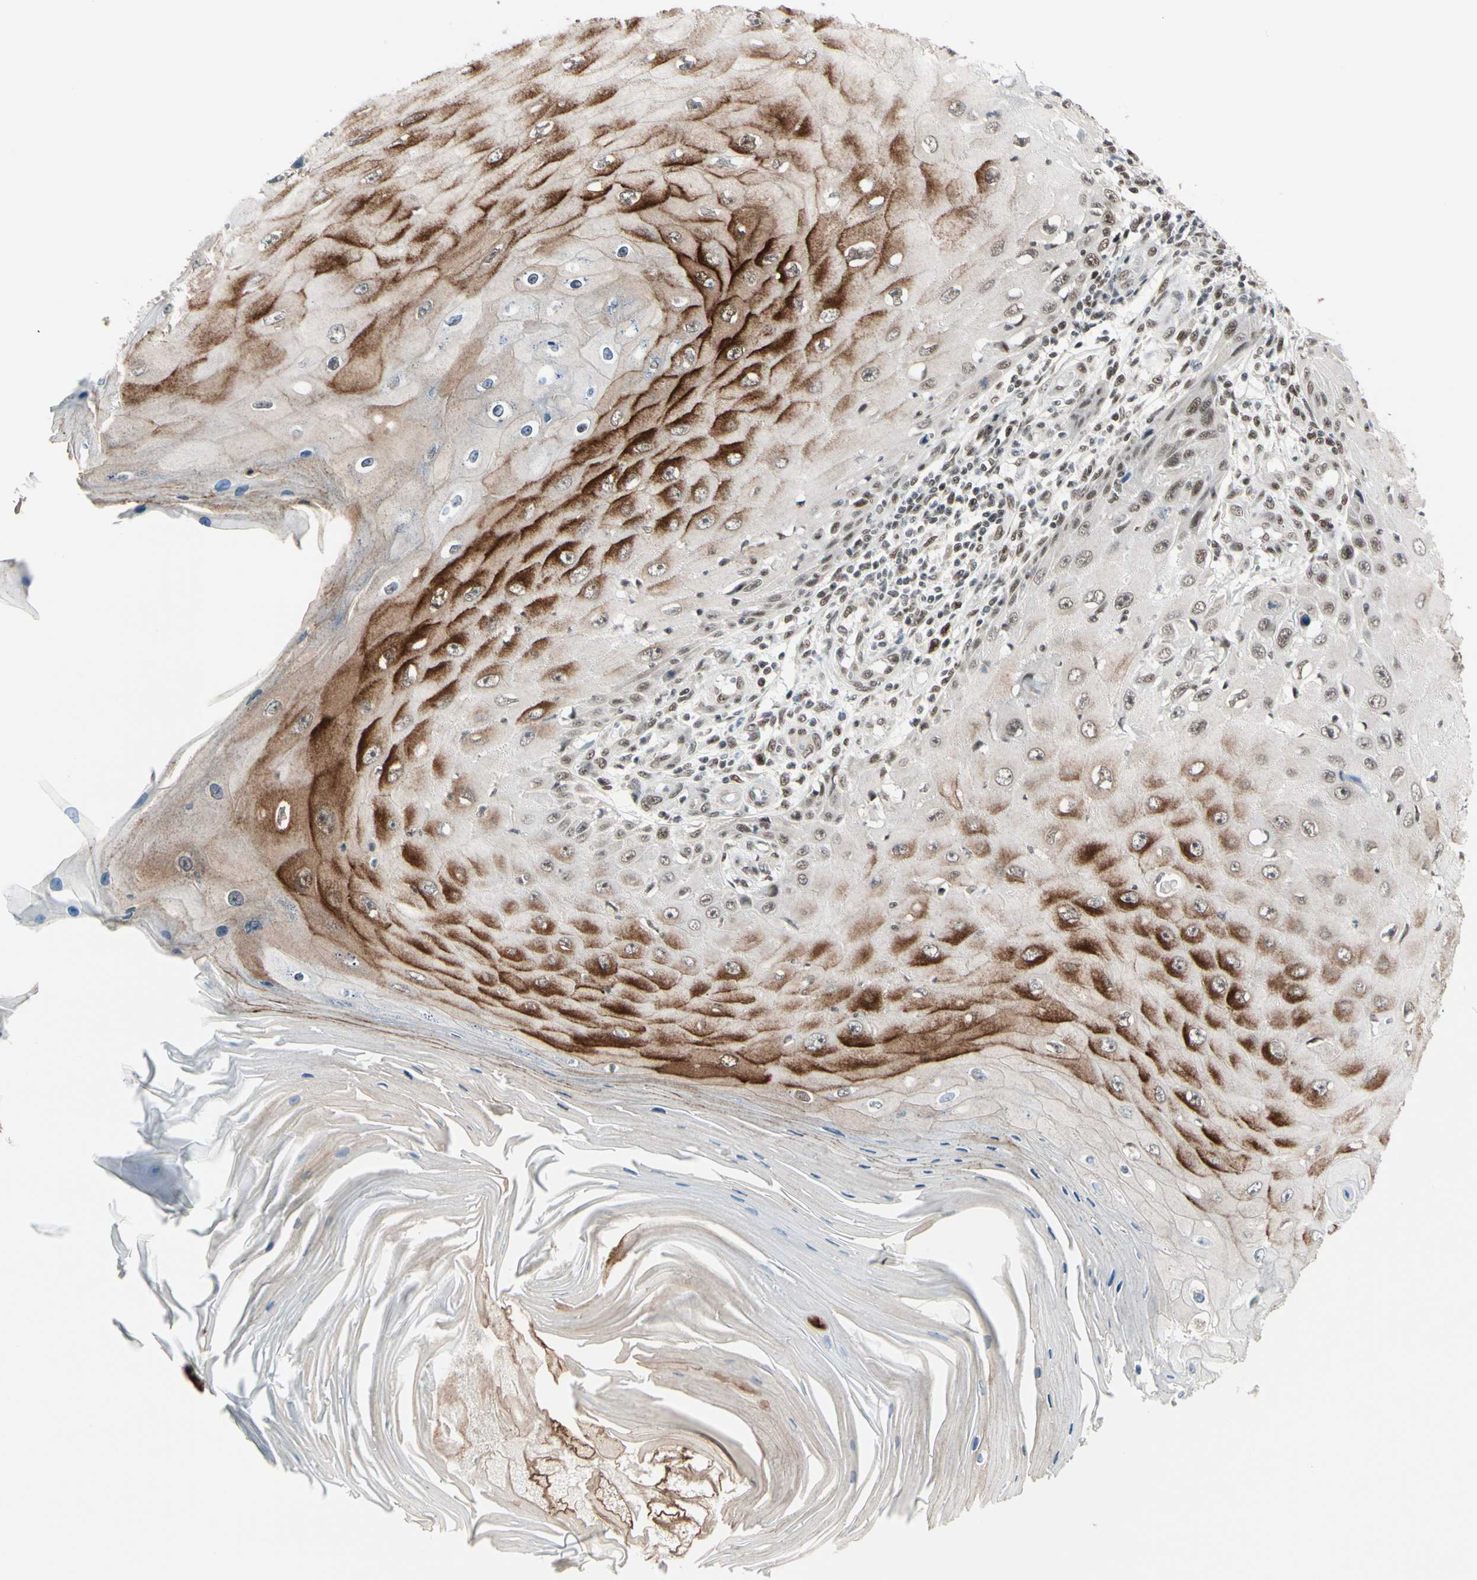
{"staining": {"intensity": "moderate", "quantity": ">75%", "location": "cytoplasmic/membranous,nuclear"}, "tissue": "skin cancer", "cell_type": "Tumor cells", "image_type": "cancer", "snomed": [{"axis": "morphology", "description": "Squamous cell carcinoma, NOS"}, {"axis": "topography", "description": "Skin"}], "caption": "Immunohistochemical staining of human skin cancer displays medium levels of moderate cytoplasmic/membranous and nuclear staining in approximately >75% of tumor cells.", "gene": "CHAMP1", "patient": {"sex": "female", "age": 73}}